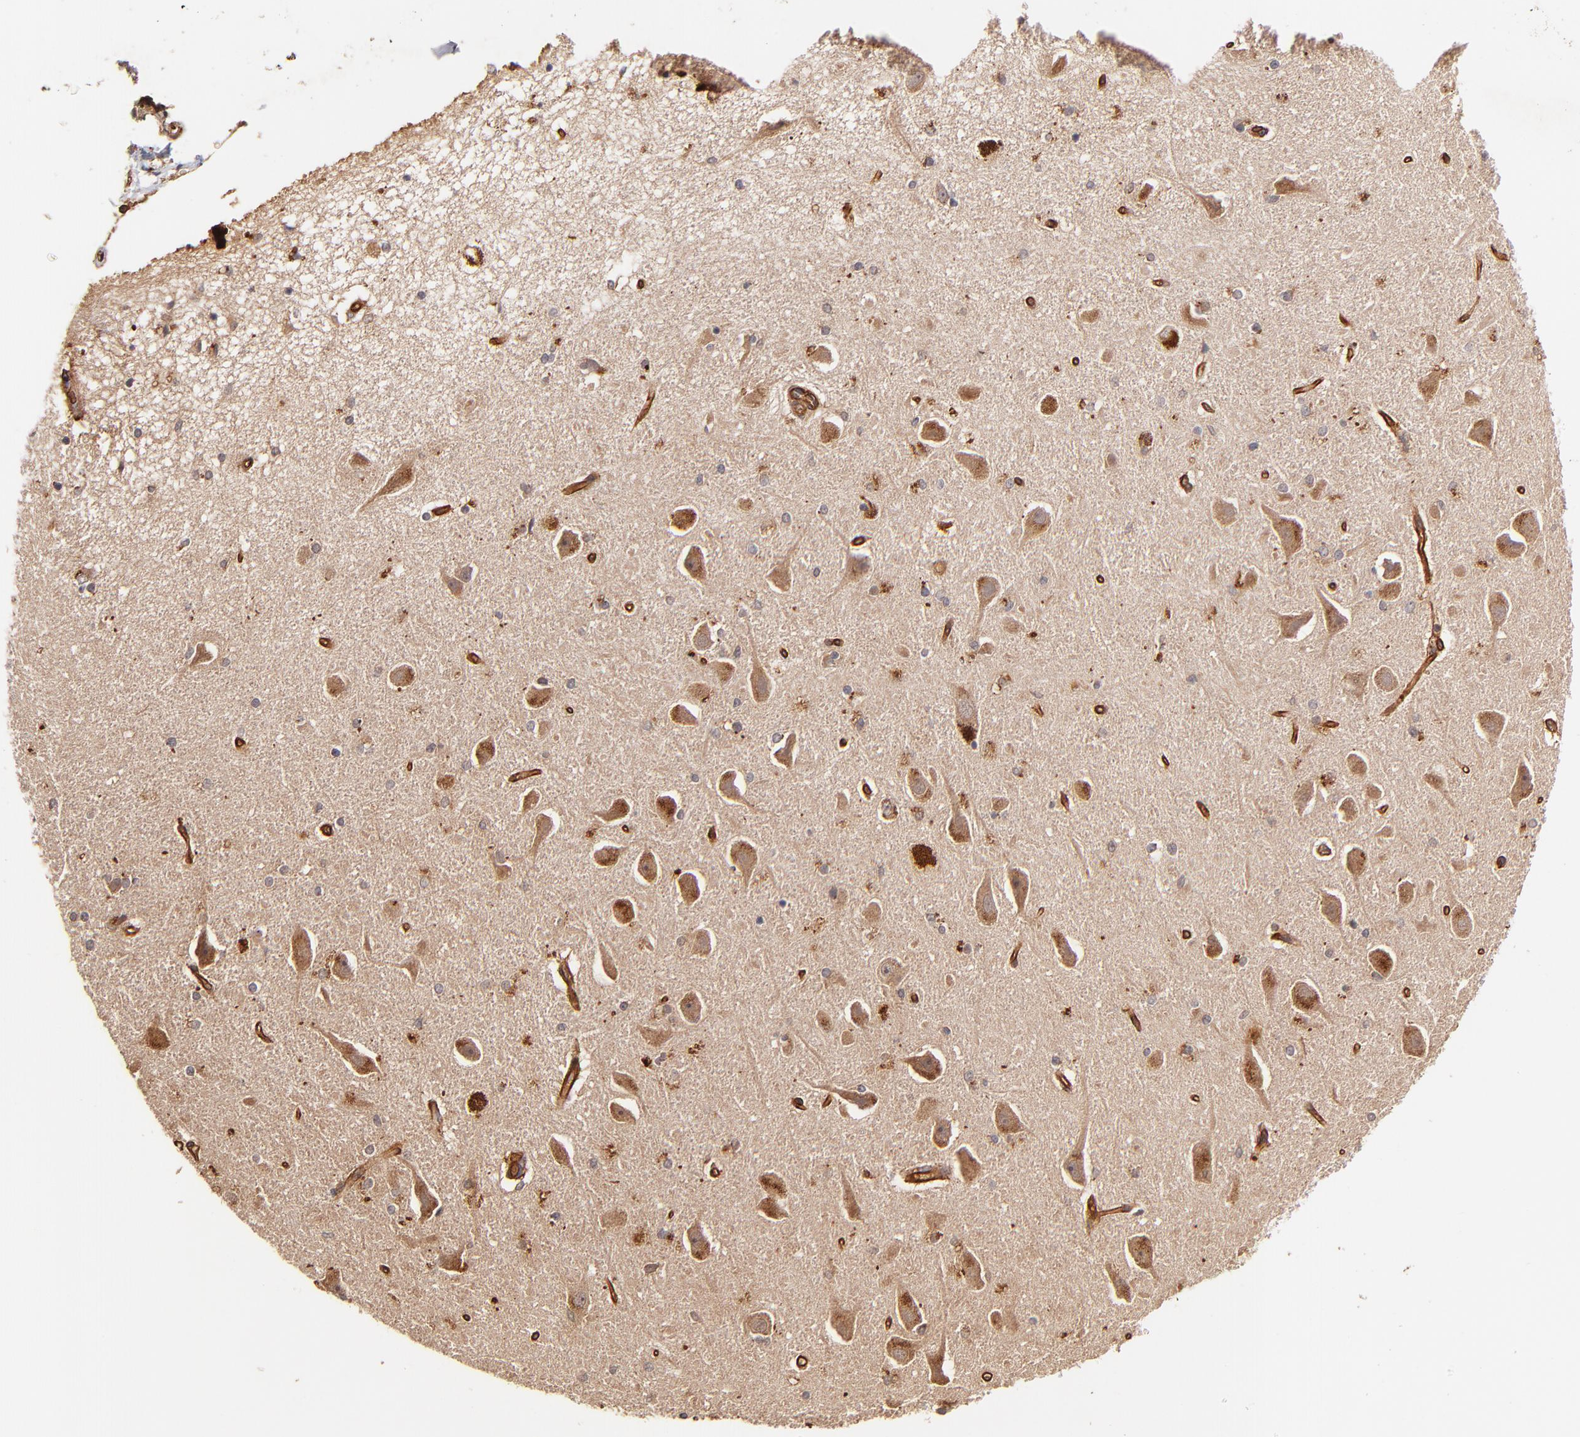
{"staining": {"intensity": "weak", "quantity": "25%-75%", "location": "cytoplasmic/membranous"}, "tissue": "hippocampus", "cell_type": "Glial cells", "image_type": "normal", "snomed": [{"axis": "morphology", "description": "Normal tissue, NOS"}, {"axis": "topography", "description": "Hippocampus"}], "caption": "A micrograph showing weak cytoplasmic/membranous expression in approximately 25%-75% of glial cells in benign hippocampus, as visualized by brown immunohistochemical staining.", "gene": "ITGB1", "patient": {"sex": "female", "age": 54}}